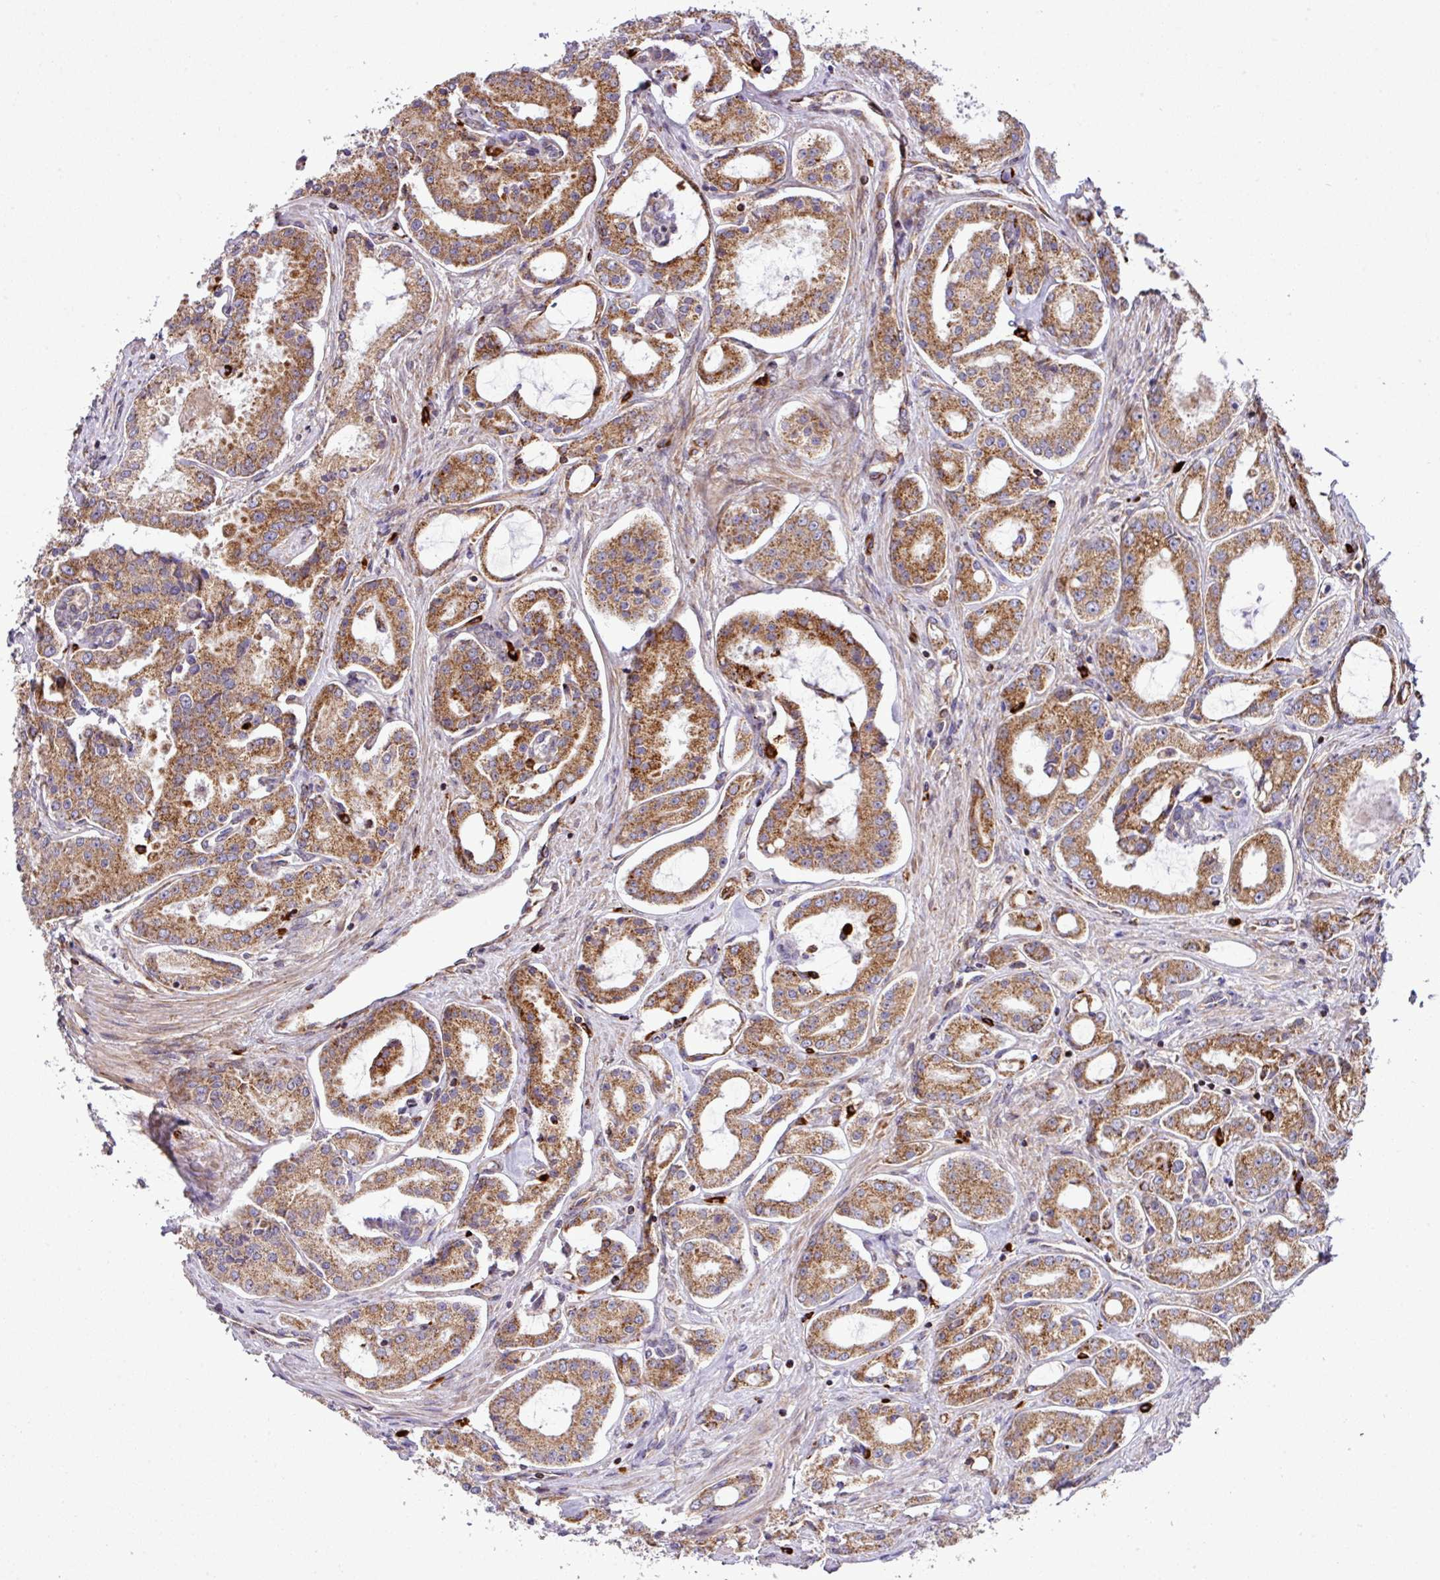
{"staining": {"intensity": "moderate", "quantity": ">75%", "location": "cytoplasmic/membranous"}, "tissue": "prostate cancer", "cell_type": "Tumor cells", "image_type": "cancer", "snomed": [{"axis": "morphology", "description": "Adenocarcinoma, Low grade"}, {"axis": "topography", "description": "Prostate"}], "caption": "Prostate cancer tissue shows moderate cytoplasmic/membranous positivity in about >75% of tumor cells, visualized by immunohistochemistry. The staining was performed using DAB (3,3'-diaminobenzidine) to visualize the protein expression in brown, while the nuclei were stained in blue with hematoxylin (Magnification: 20x).", "gene": "ZNF569", "patient": {"sex": "male", "age": 68}}